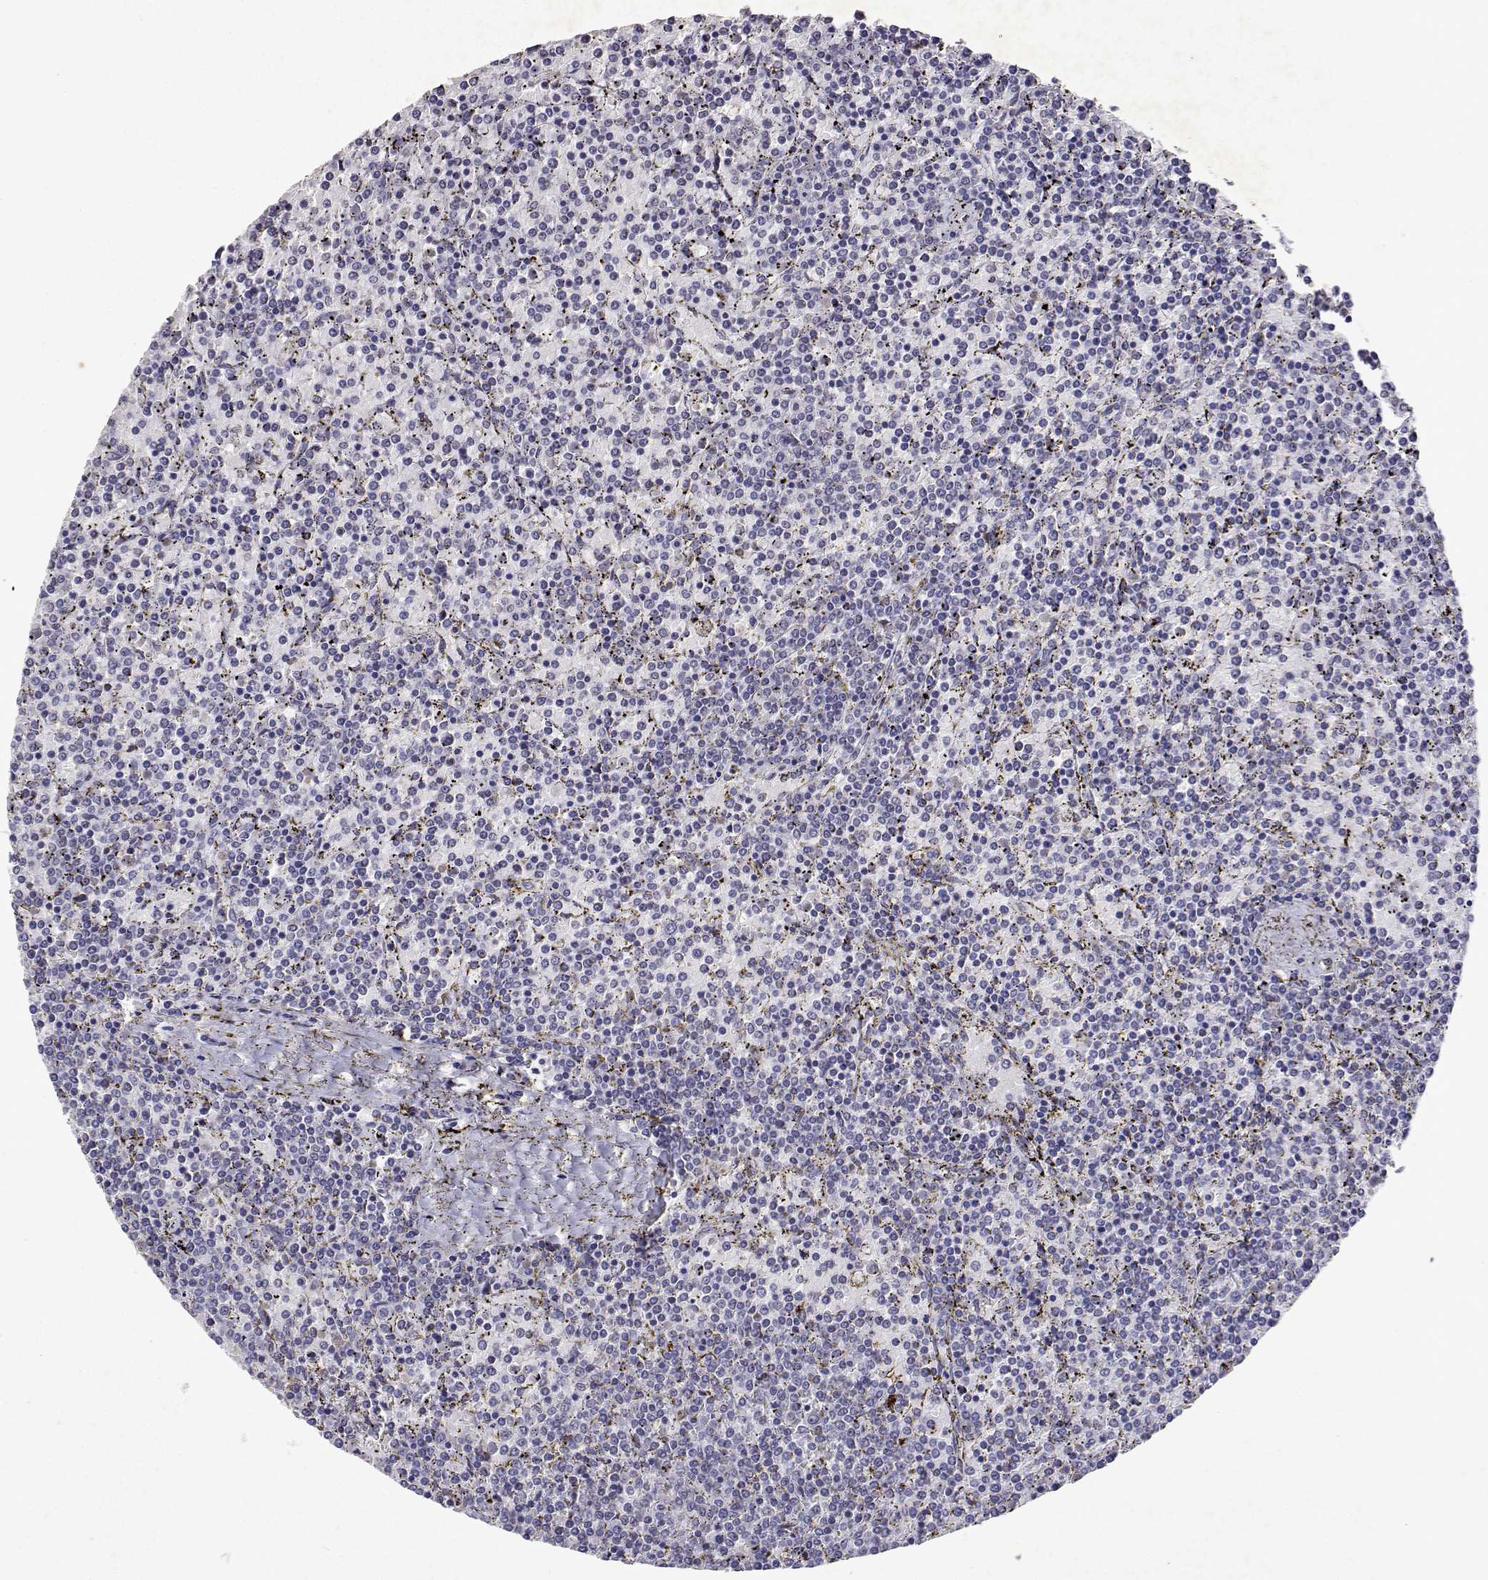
{"staining": {"intensity": "negative", "quantity": "none", "location": "none"}, "tissue": "lymphoma", "cell_type": "Tumor cells", "image_type": "cancer", "snomed": [{"axis": "morphology", "description": "Malignant lymphoma, non-Hodgkin's type, Low grade"}, {"axis": "topography", "description": "Spleen"}], "caption": "DAB (3,3'-diaminobenzidine) immunohistochemical staining of lymphoma exhibits no significant positivity in tumor cells. (Stains: DAB (3,3'-diaminobenzidine) immunohistochemistry (IHC) with hematoxylin counter stain, Microscopy: brightfield microscopy at high magnification).", "gene": "DUSP28", "patient": {"sex": "female", "age": 77}}